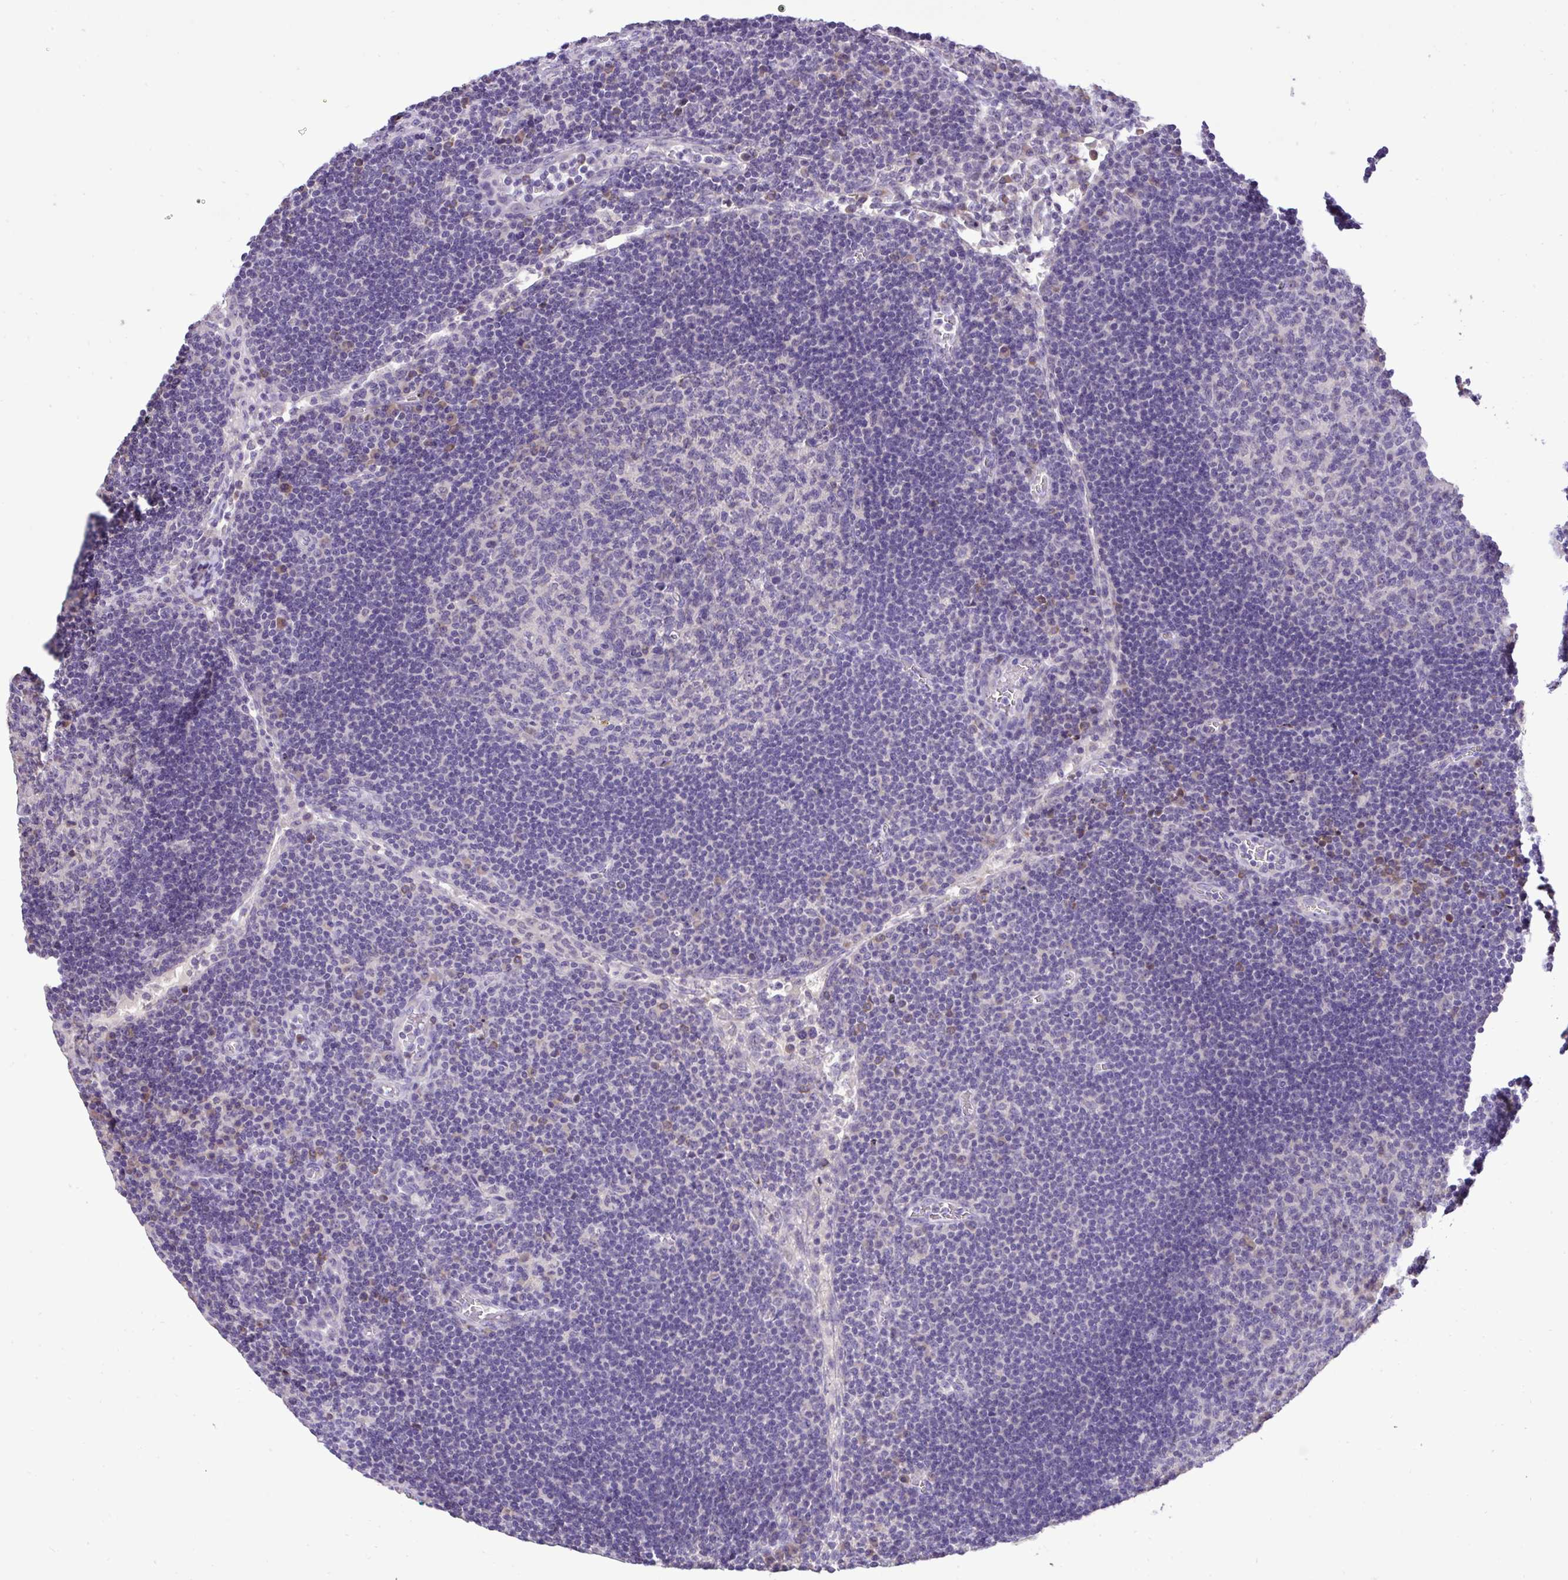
{"staining": {"intensity": "negative", "quantity": "none", "location": "none"}, "tissue": "lymph node", "cell_type": "Germinal center cells", "image_type": "normal", "snomed": [{"axis": "morphology", "description": "Normal tissue, NOS"}, {"axis": "topography", "description": "Lymph node"}], "caption": "An immunohistochemistry image of benign lymph node is shown. There is no staining in germinal center cells of lymph node.", "gene": "ST8SIA2", "patient": {"sex": "male", "age": 67}}